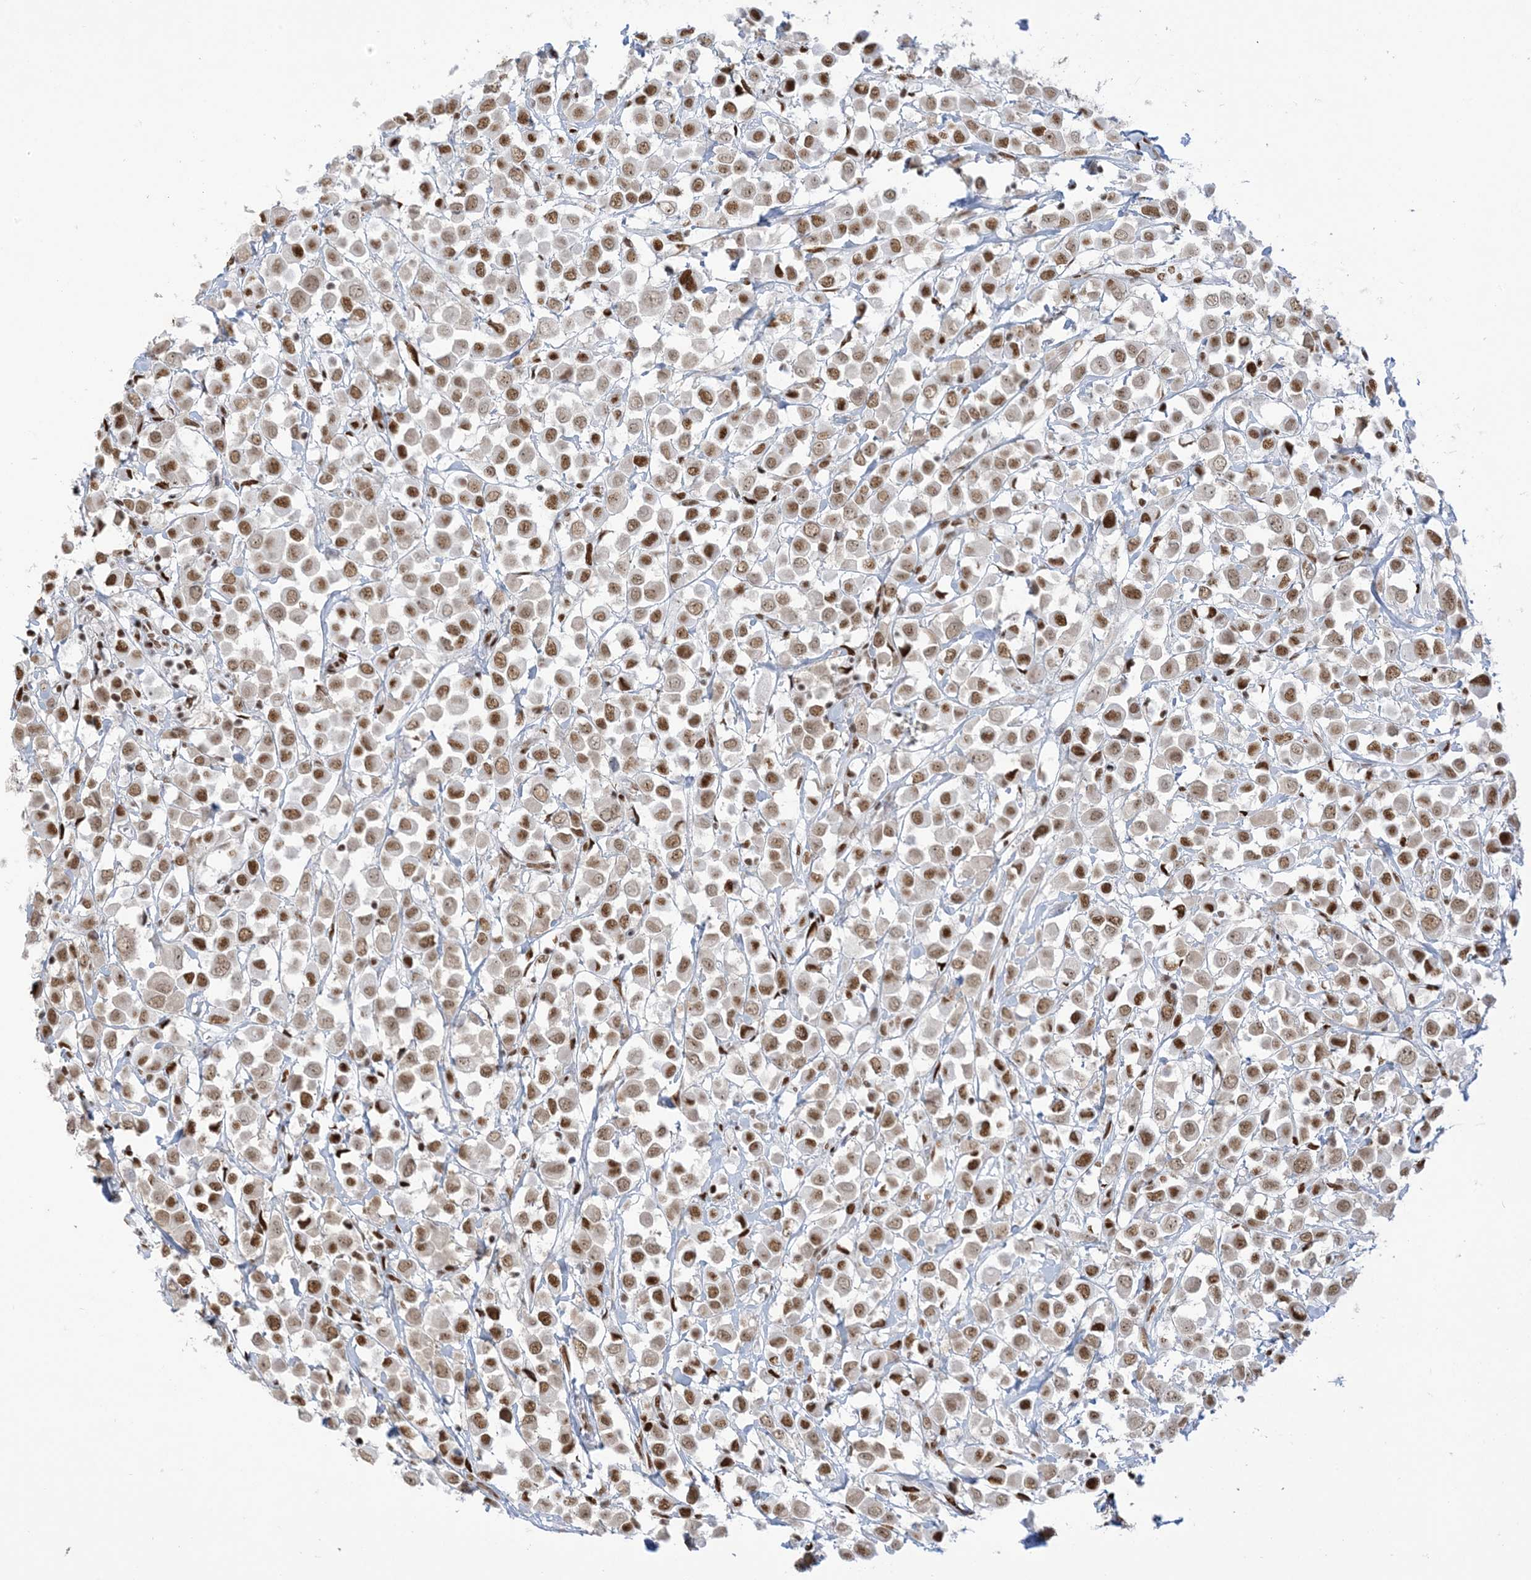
{"staining": {"intensity": "moderate", "quantity": ">75%", "location": "nuclear"}, "tissue": "breast cancer", "cell_type": "Tumor cells", "image_type": "cancer", "snomed": [{"axis": "morphology", "description": "Duct carcinoma"}, {"axis": "topography", "description": "Breast"}], "caption": "Tumor cells demonstrate medium levels of moderate nuclear expression in about >75% of cells in infiltrating ductal carcinoma (breast).", "gene": "STAG1", "patient": {"sex": "female", "age": 61}}